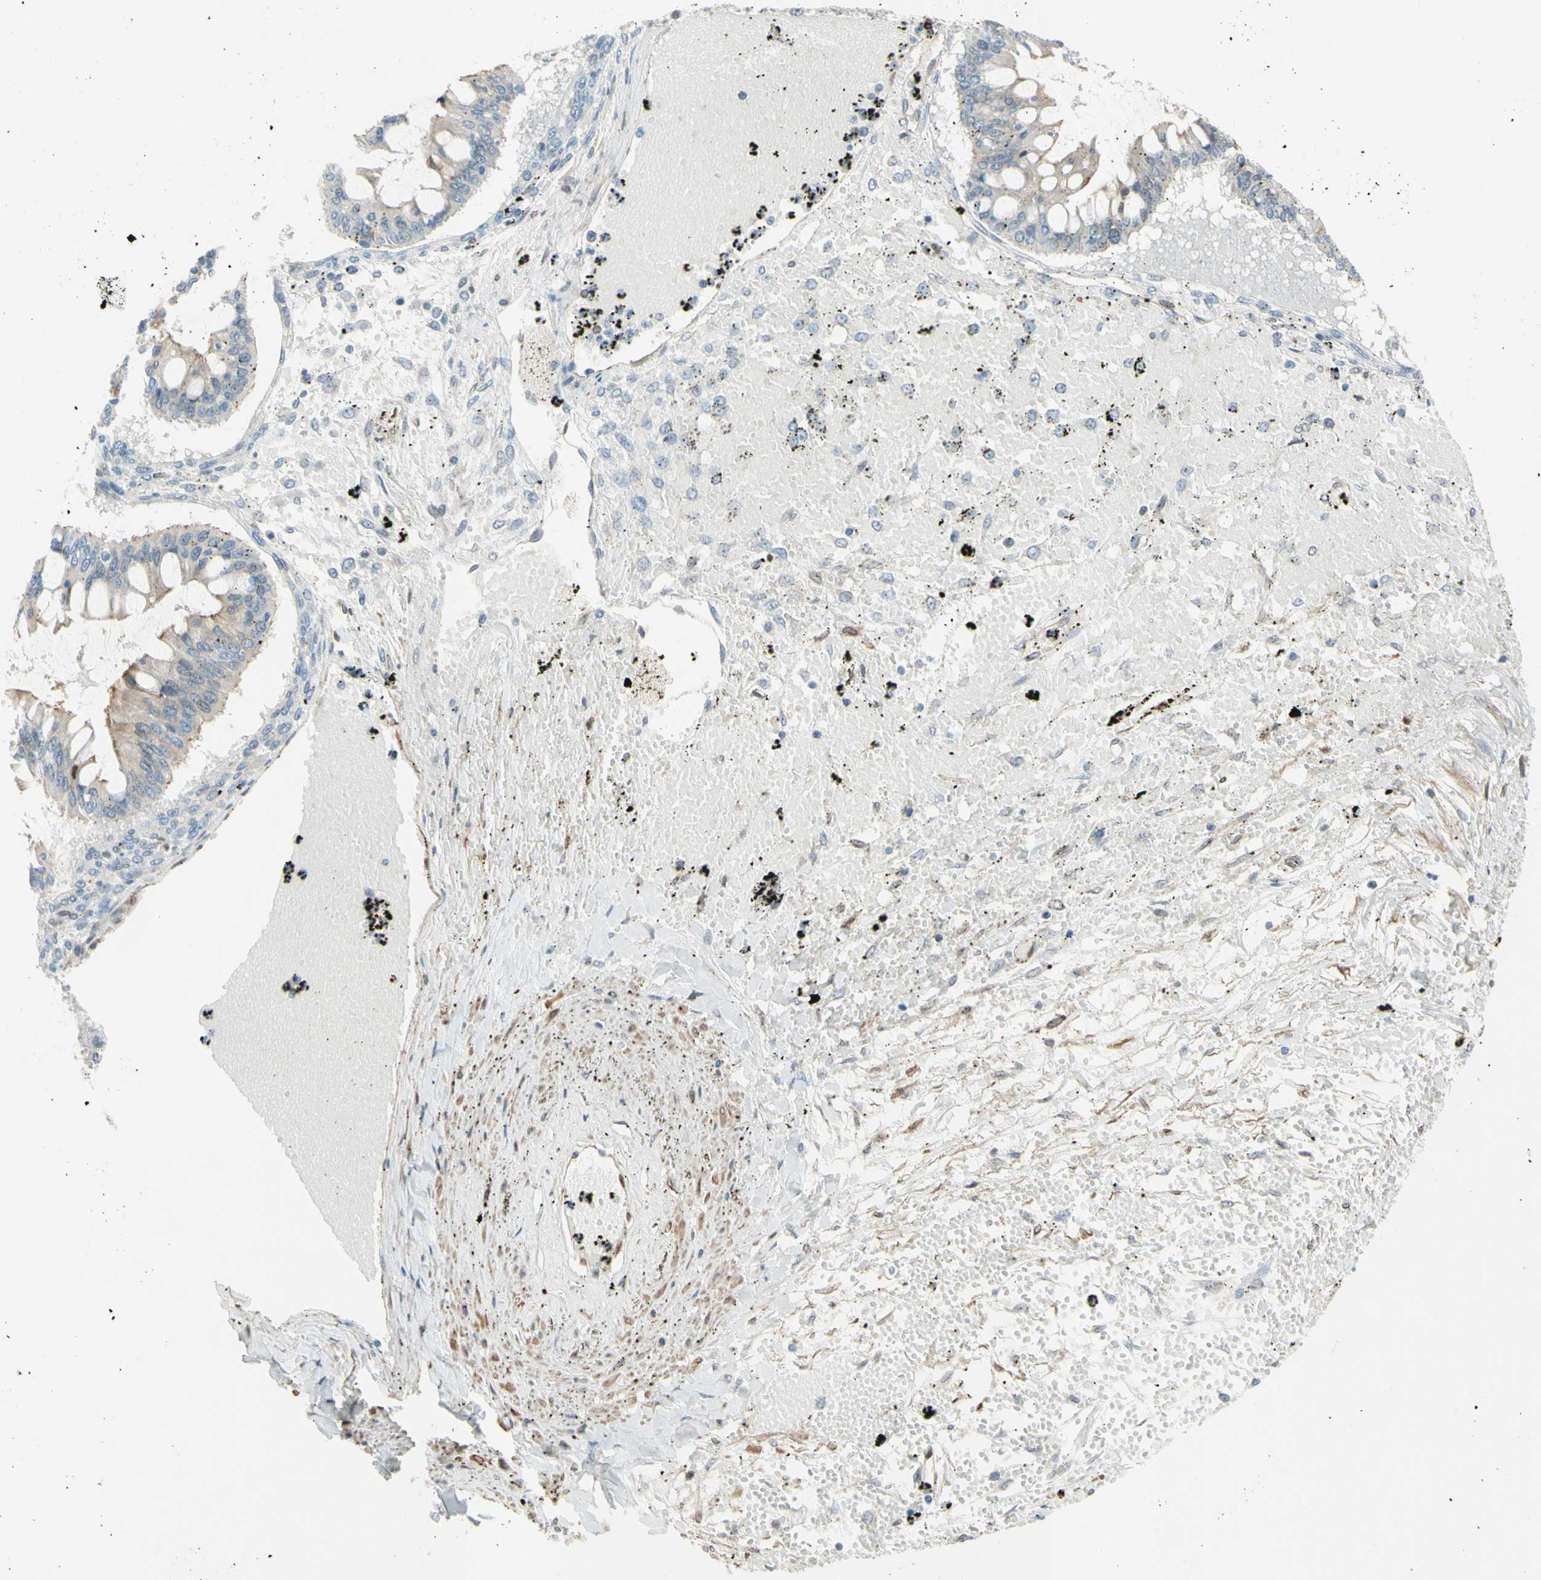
{"staining": {"intensity": "weak", "quantity": ">75%", "location": "cytoplasmic/membranous"}, "tissue": "ovarian cancer", "cell_type": "Tumor cells", "image_type": "cancer", "snomed": [{"axis": "morphology", "description": "Cystadenocarcinoma, mucinous, NOS"}, {"axis": "topography", "description": "Ovary"}], "caption": "Tumor cells reveal weak cytoplasmic/membranous staining in about >75% of cells in ovarian cancer (mucinous cystadenocarcinoma).", "gene": "TRAF2", "patient": {"sex": "female", "age": 73}}